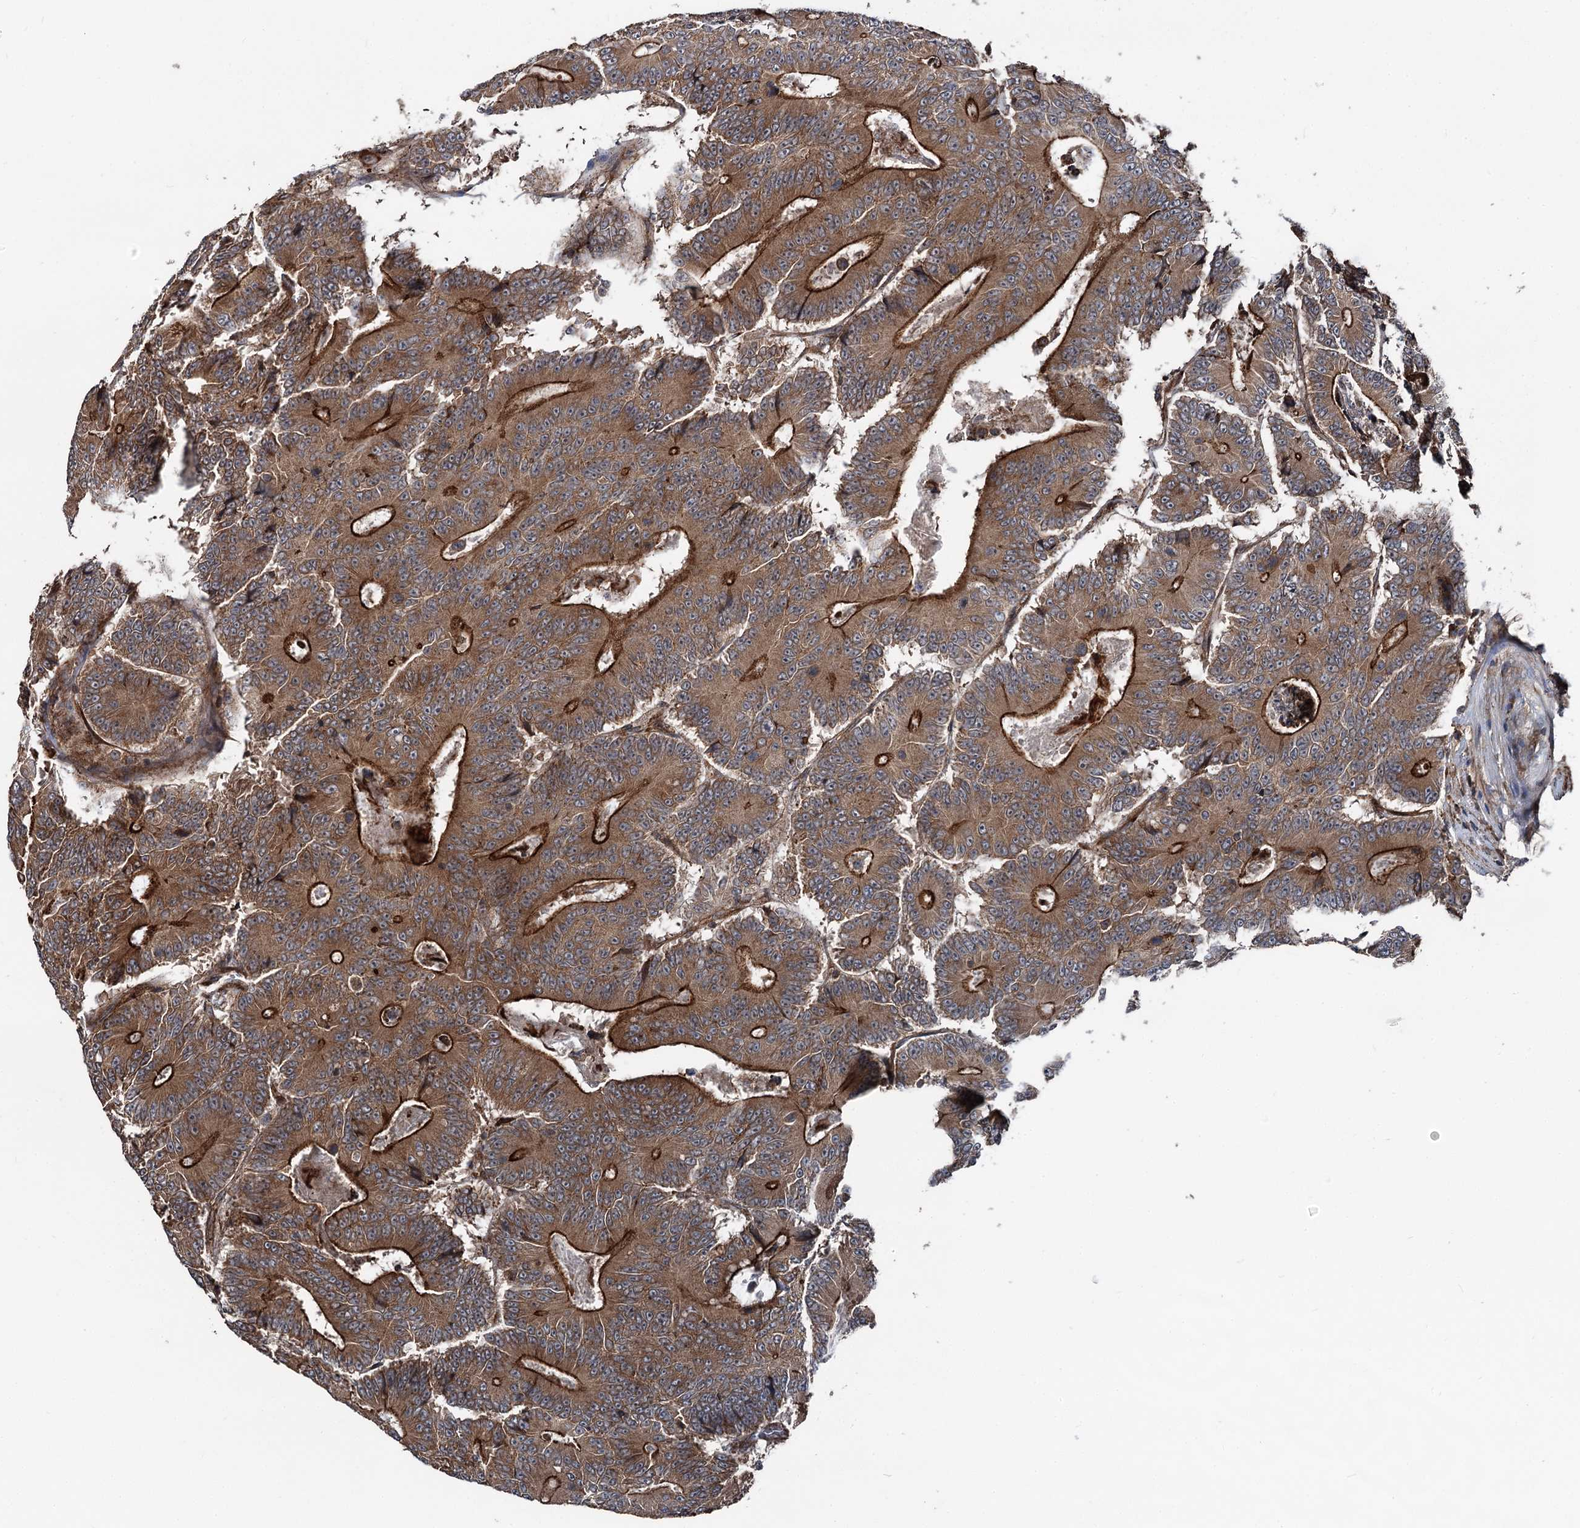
{"staining": {"intensity": "strong", "quantity": ">75%", "location": "cytoplasmic/membranous"}, "tissue": "colorectal cancer", "cell_type": "Tumor cells", "image_type": "cancer", "snomed": [{"axis": "morphology", "description": "Adenocarcinoma, NOS"}, {"axis": "topography", "description": "Colon"}], "caption": "Colorectal cancer stained with a protein marker exhibits strong staining in tumor cells.", "gene": "ITFG2", "patient": {"sex": "male", "age": 83}}